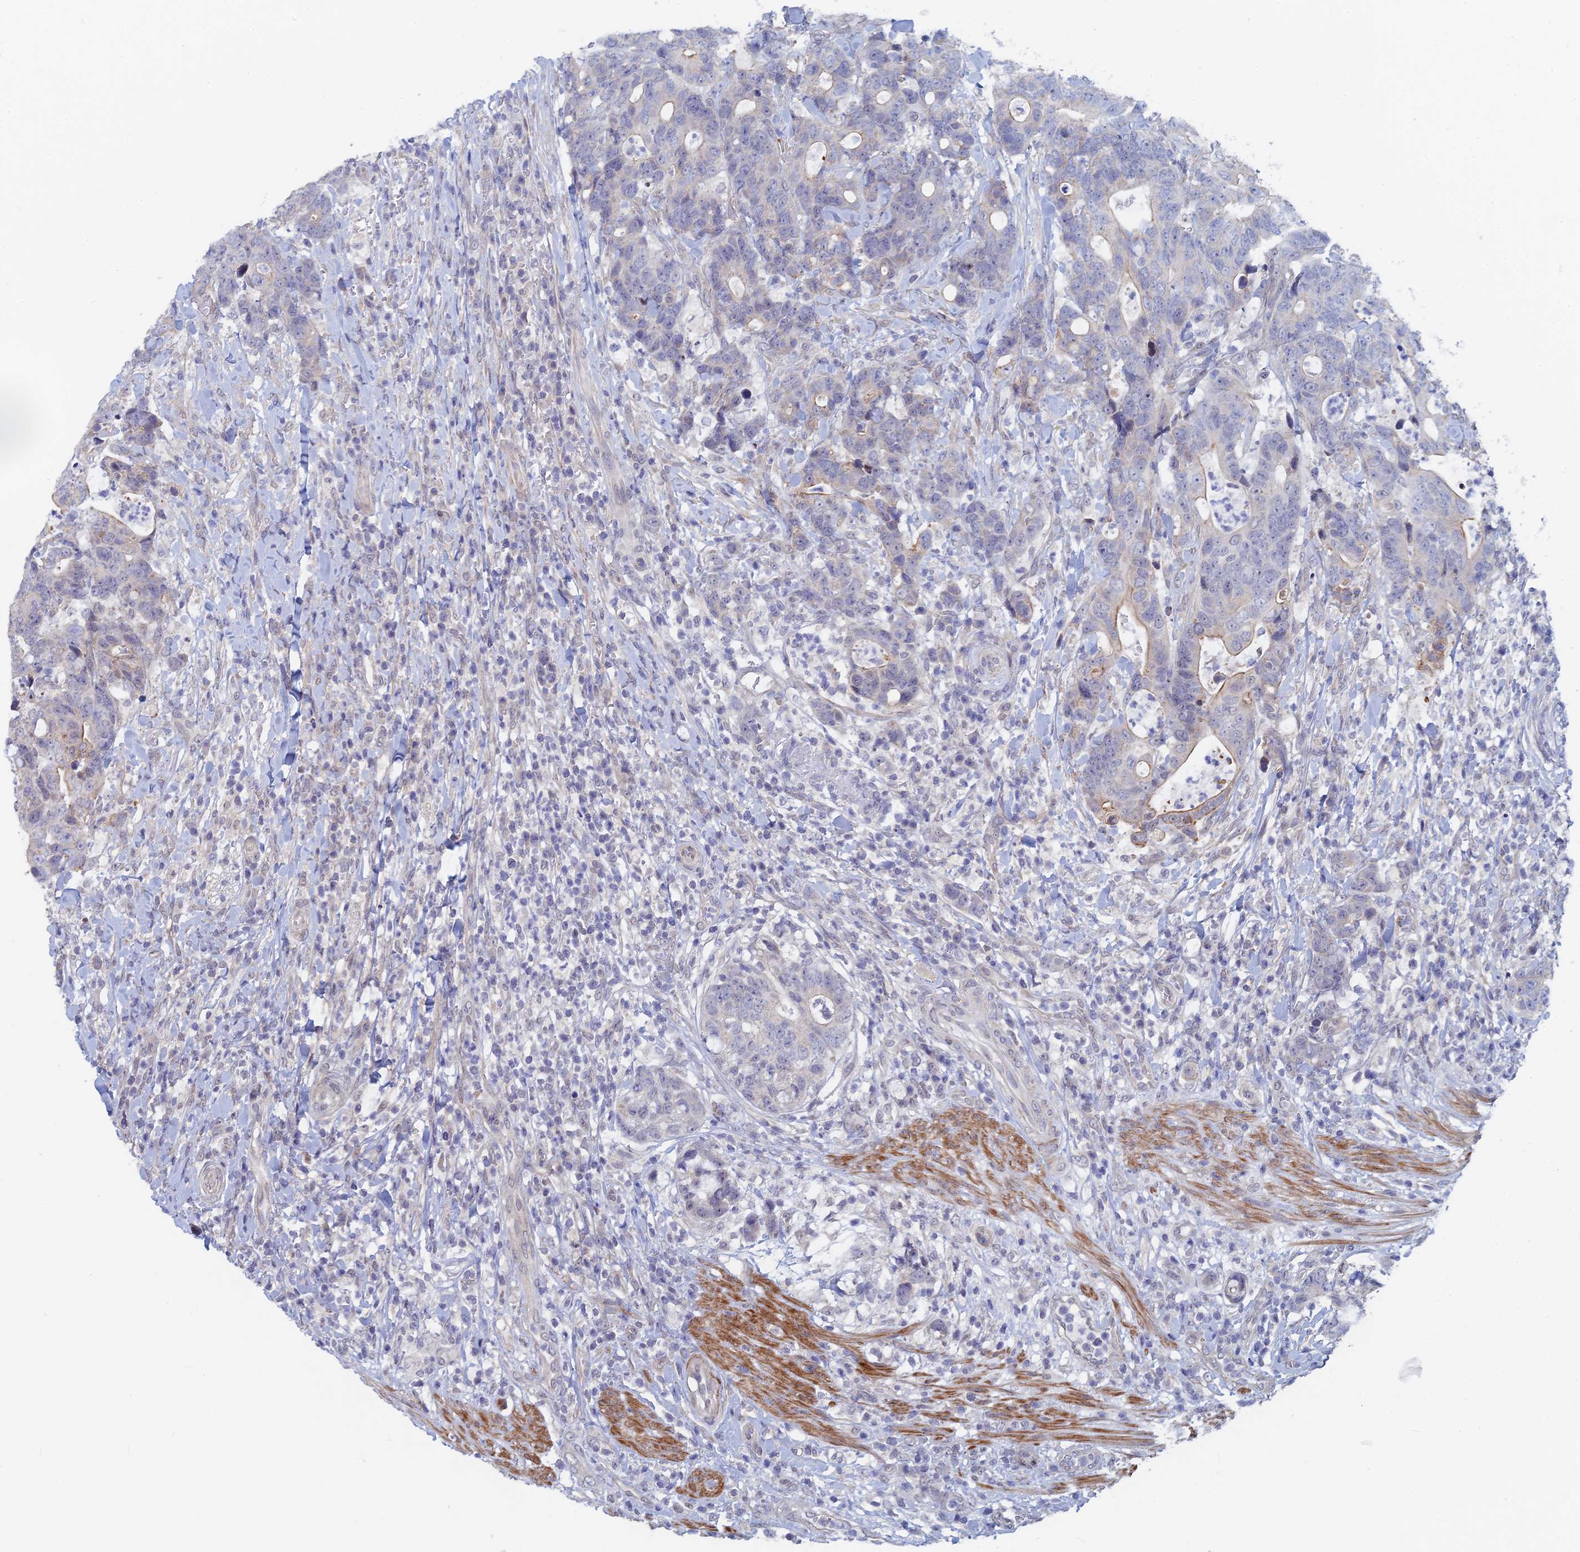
{"staining": {"intensity": "negative", "quantity": "none", "location": "none"}, "tissue": "colorectal cancer", "cell_type": "Tumor cells", "image_type": "cancer", "snomed": [{"axis": "morphology", "description": "Adenocarcinoma, NOS"}, {"axis": "topography", "description": "Colon"}], "caption": "High power microscopy photomicrograph of an immunohistochemistry image of adenocarcinoma (colorectal), revealing no significant expression in tumor cells. The staining is performed using DAB (3,3'-diaminobenzidine) brown chromogen with nuclei counter-stained in using hematoxylin.", "gene": "GMNC", "patient": {"sex": "female", "age": 82}}